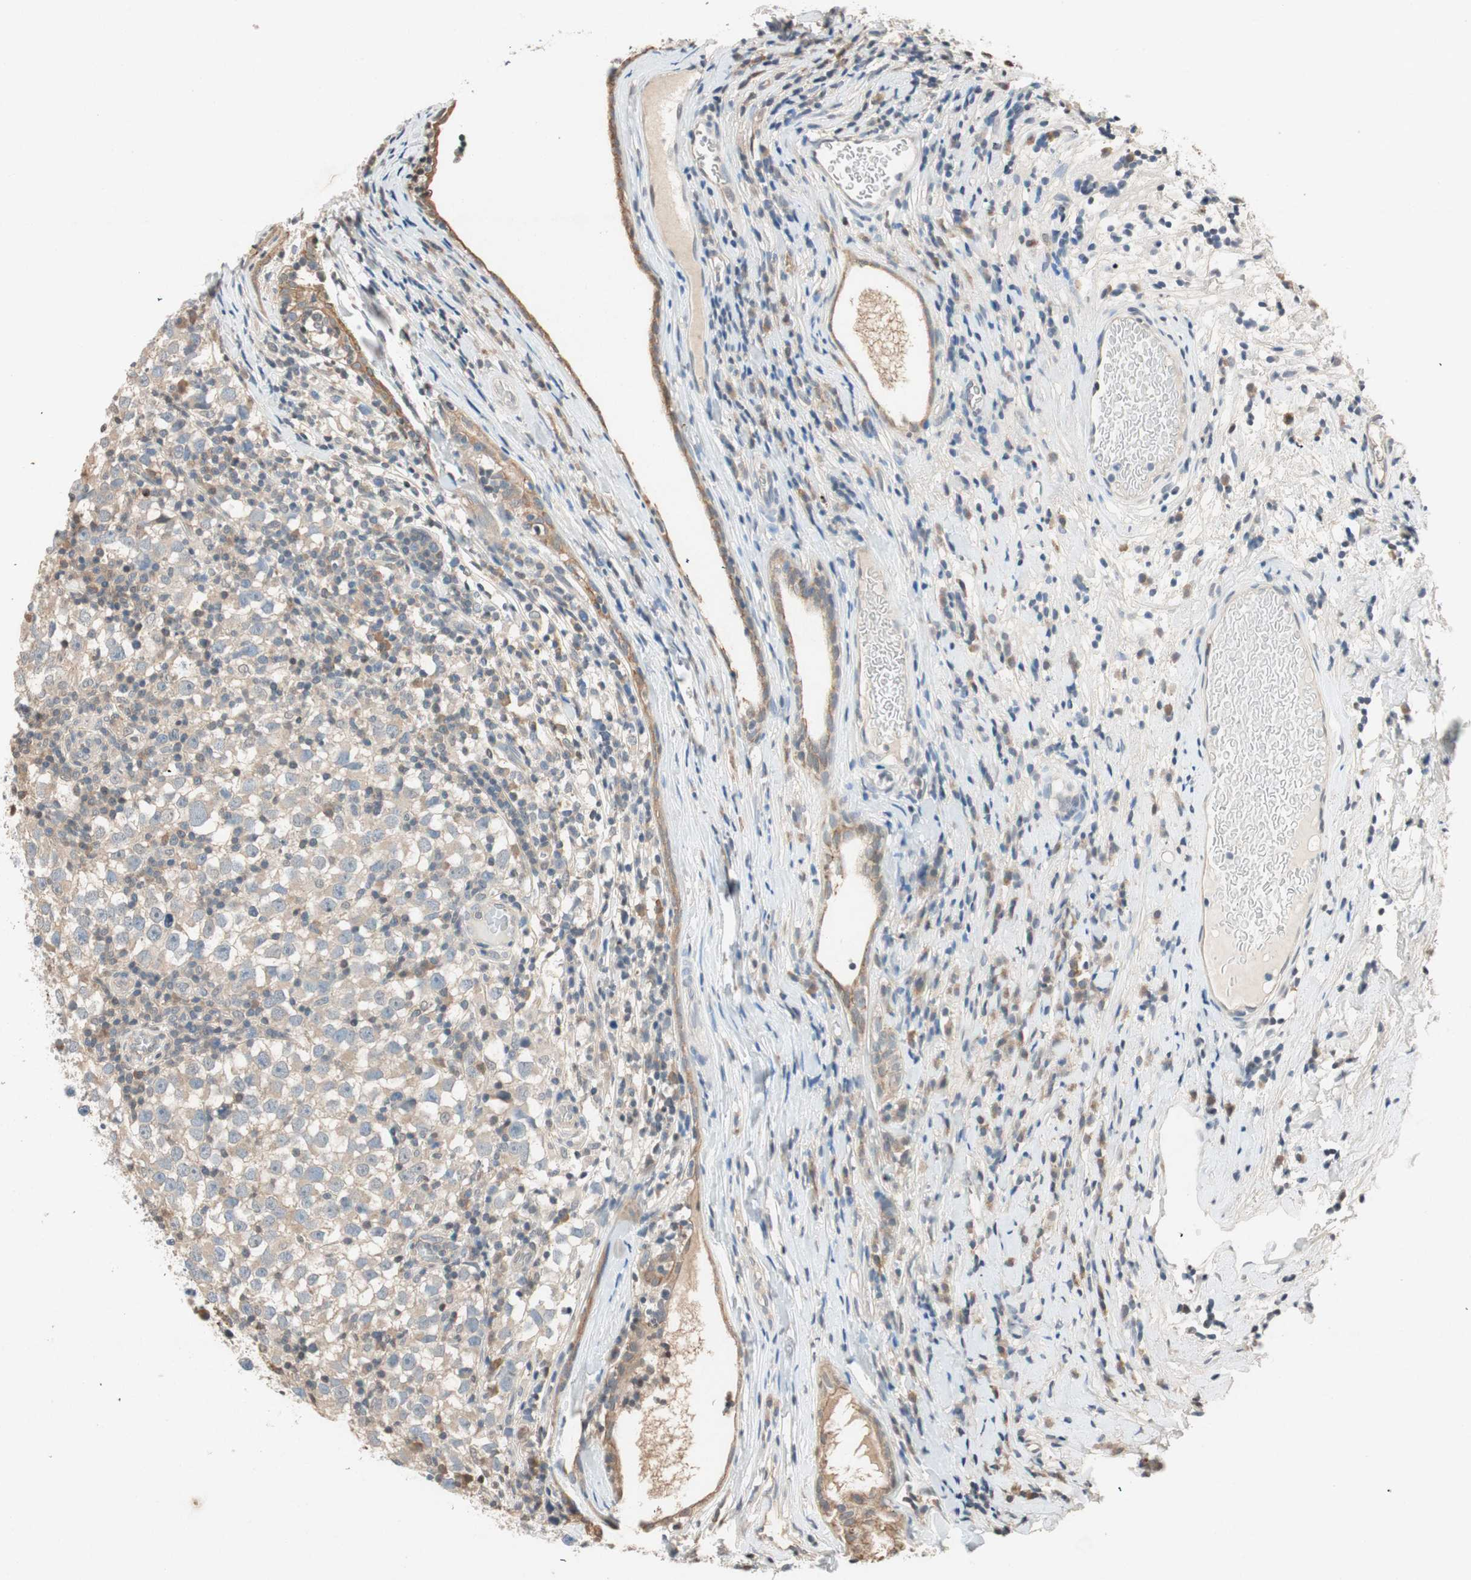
{"staining": {"intensity": "weak", "quantity": ">75%", "location": "cytoplasmic/membranous"}, "tissue": "testis cancer", "cell_type": "Tumor cells", "image_type": "cancer", "snomed": [{"axis": "morphology", "description": "Seminoma, NOS"}, {"axis": "topography", "description": "Testis"}], "caption": "Immunohistochemistry histopathology image of seminoma (testis) stained for a protein (brown), which exhibits low levels of weak cytoplasmic/membranous expression in approximately >75% of tumor cells.", "gene": "SERPINB5", "patient": {"sex": "male", "age": 65}}